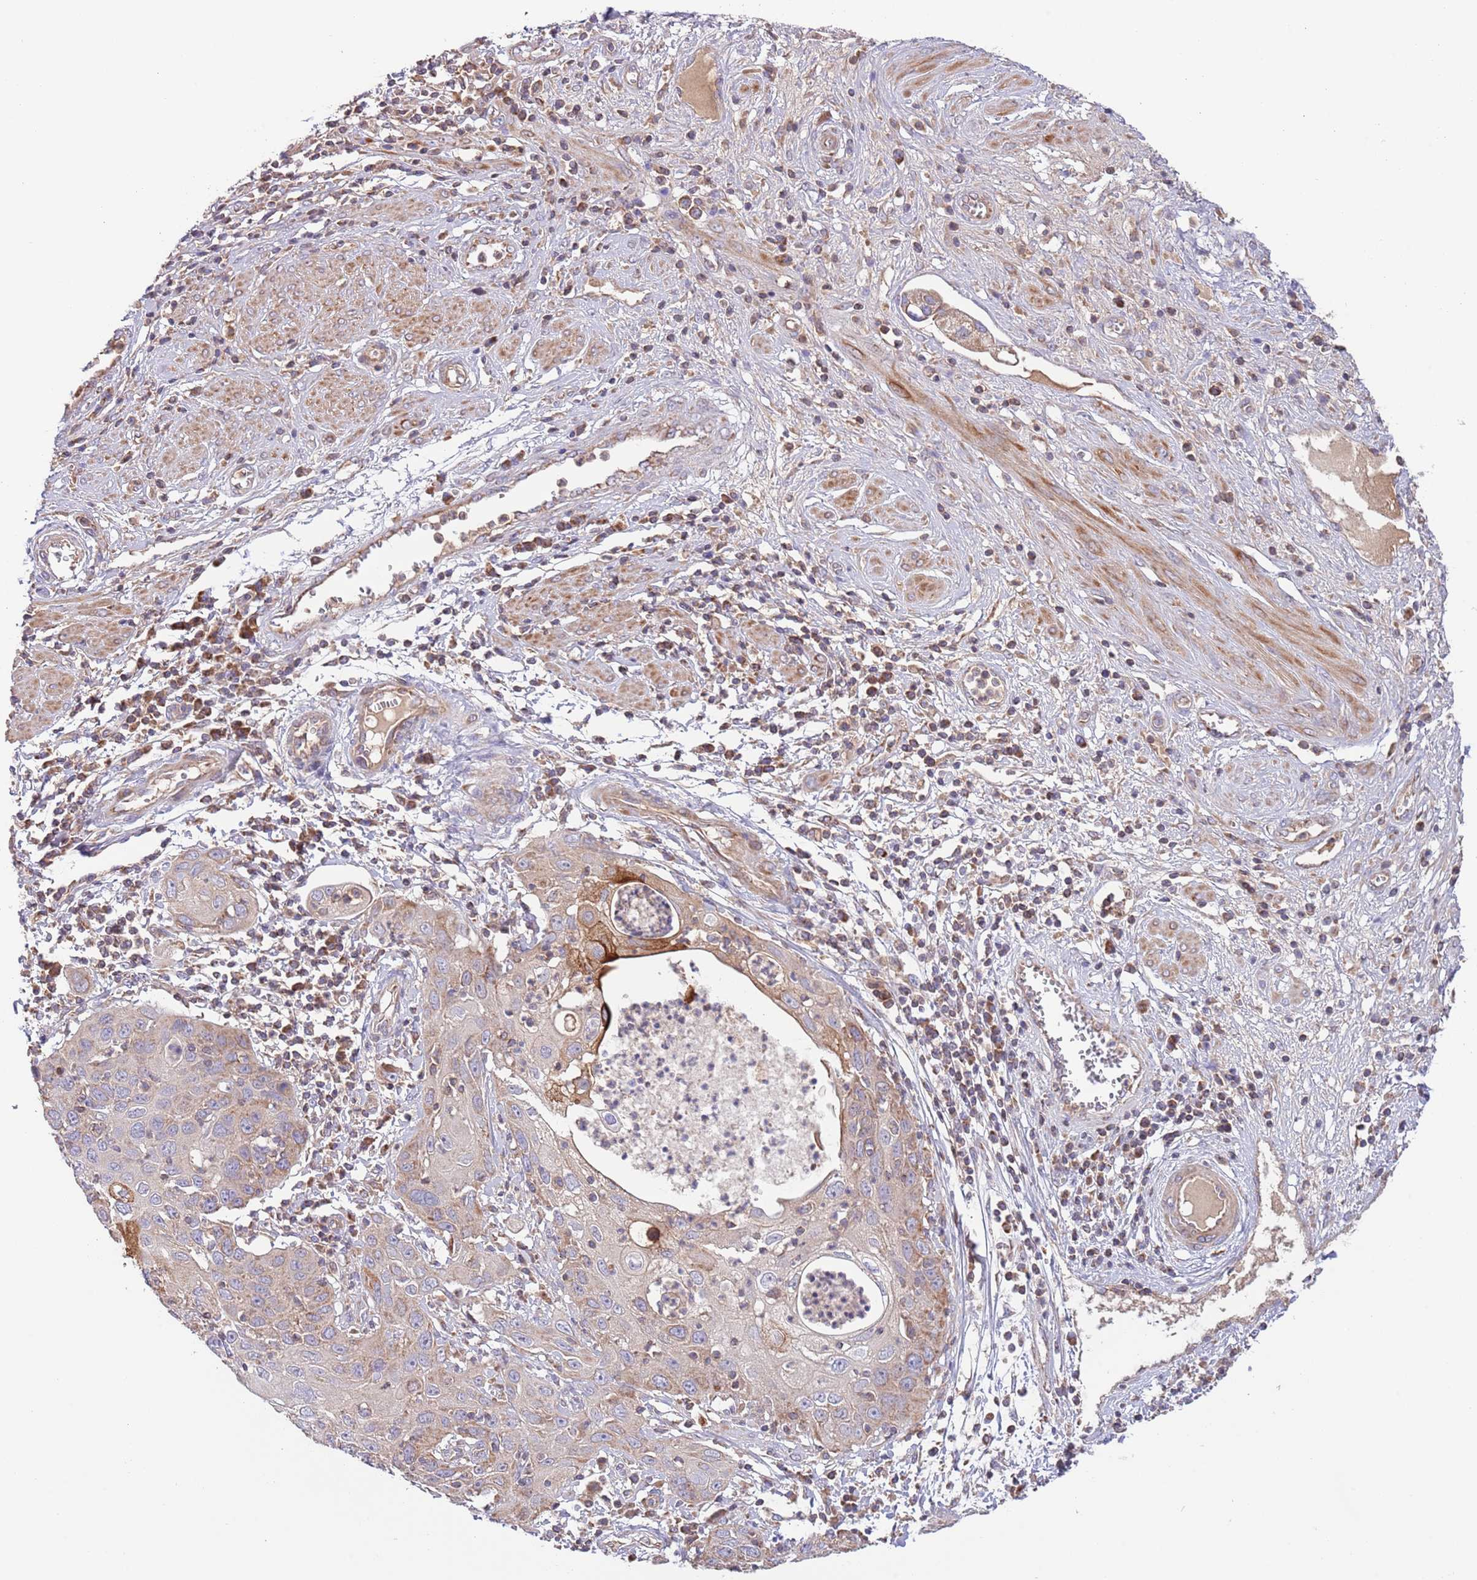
{"staining": {"intensity": "strong", "quantity": "<25%", "location": "cytoplasmic/membranous"}, "tissue": "cervical cancer", "cell_type": "Tumor cells", "image_type": "cancer", "snomed": [{"axis": "morphology", "description": "Squamous cell carcinoma, NOS"}, {"axis": "topography", "description": "Cervix"}], "caption": "Tumor cells display medium levels of strong cytoplasmic/membranous expression in about <25% of cells in cervical cancer. Immunohistochemistry (ihc) stains the protein in brown and the nuclei are stained blue.", "gene": "DNAJA3", "patient": {"sex": "female", "age": 36}}